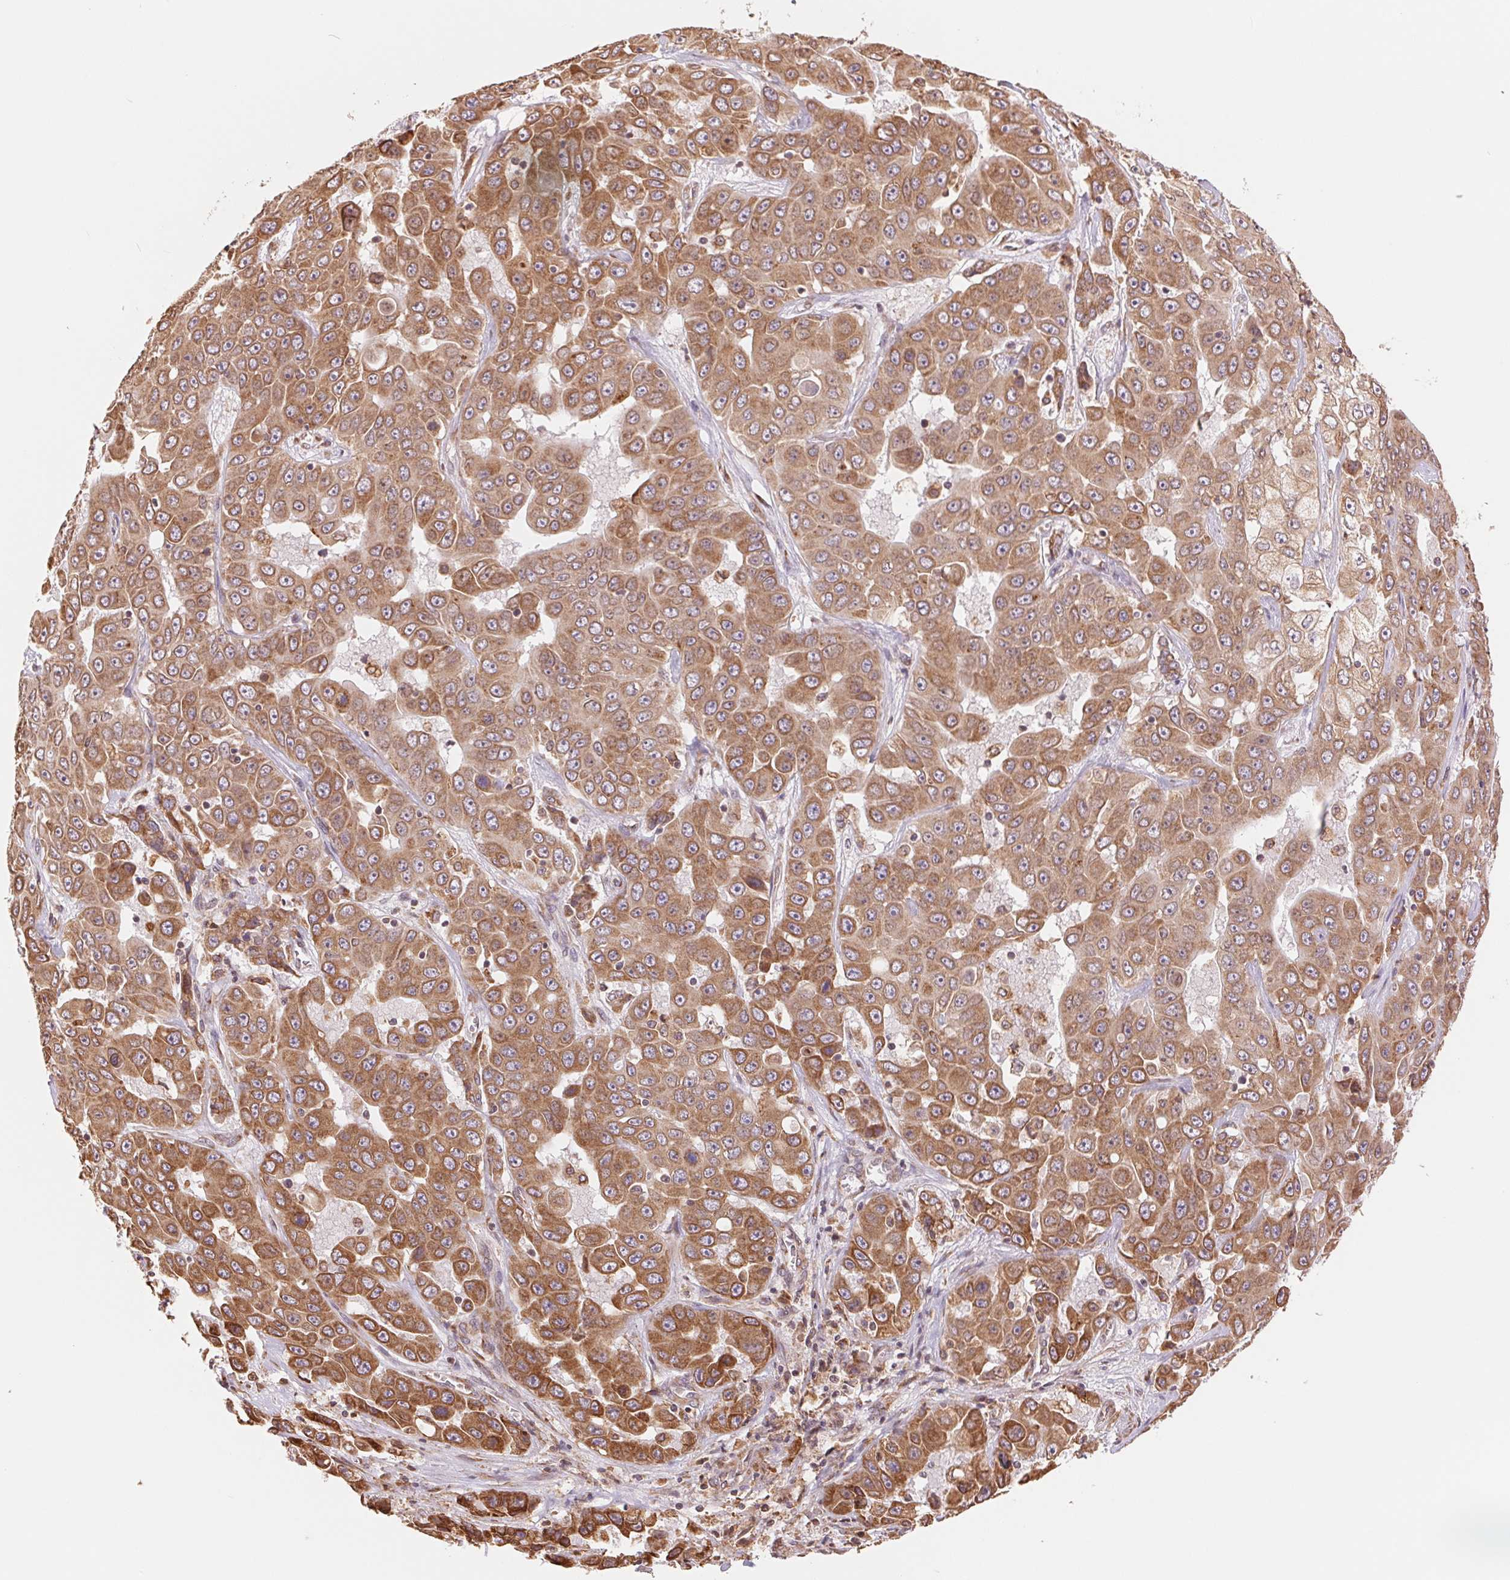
{"staining": {"intensity": "moderate", "quantity": ">75%", "location": "cytoplasmic/membranous"}, "tissue": "liver cancer", "cell_type": "Tumor cells", "image_type": "cancer", "snomed": [{"axis": "morphology", "description": "Cholangiocarcinoma"}, {"axis": "topography", "description": "Liver"}], "caption": "Protein staining shows moderate cytoplasmic/membranous positivity in about >75% of tumor cells in cholangiocarcinoma (liver).", "gene": "RPN1", "patient": {"sex": "female", "age": 52}}